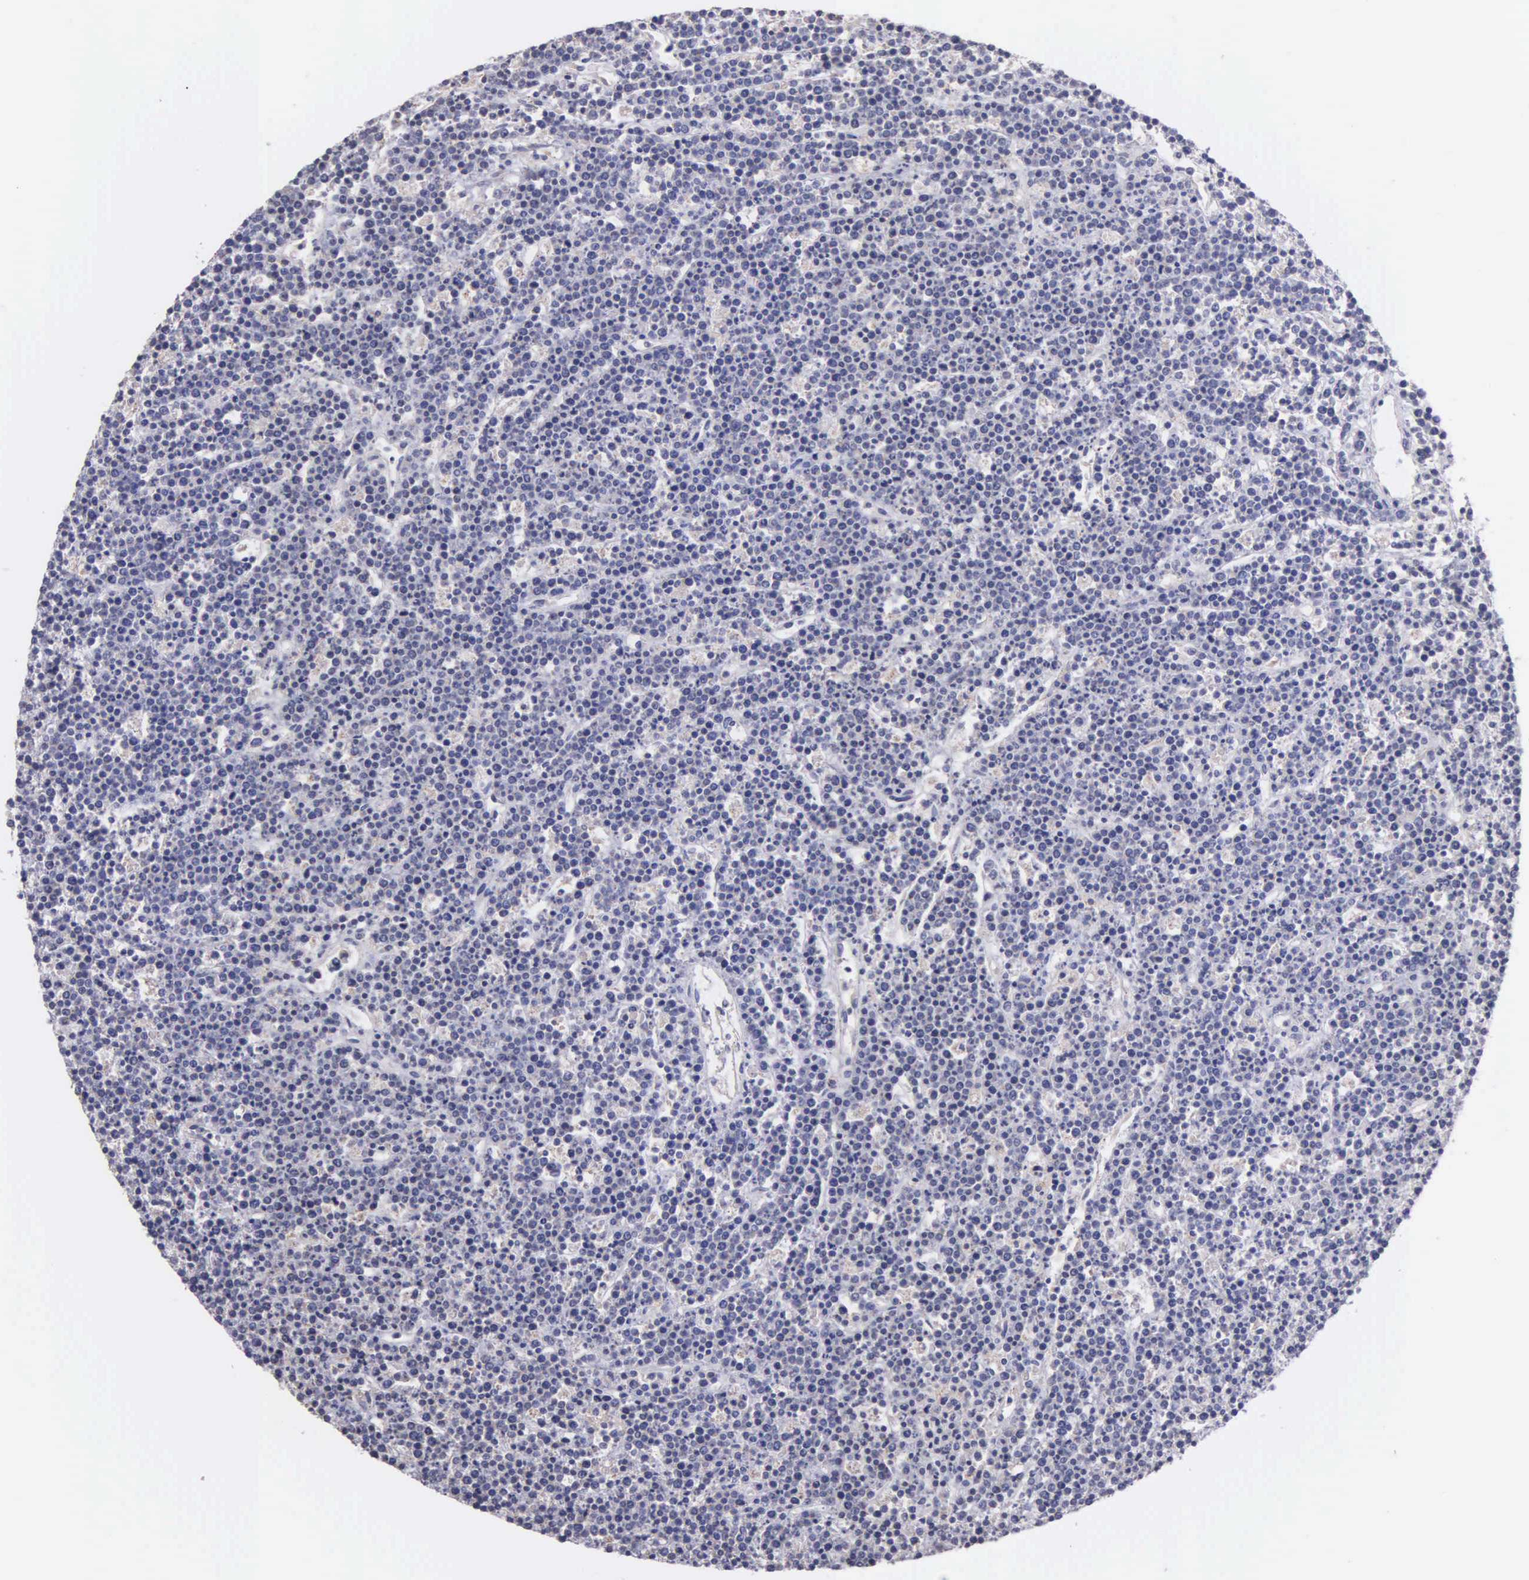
{"staining": {"intensity": "negative", "quantity": "none", "location": "none"}, "tissue": "lymphoma", "cell_type": "Tumor cells", "image_type": "cancer", "snomed": [{"axis": "morphology", "description": "Malignant lymphoma, non-Hodgkin's type, High grade"}, {"axis": "topography", "description": "Ovary"}], "caption": "Lymphoma stained for a protein using immunohistochemistry (IHC) displays no staining tumor cells.", "gene": "MIA2", "patient": {"sex": "female", "age": 56}}